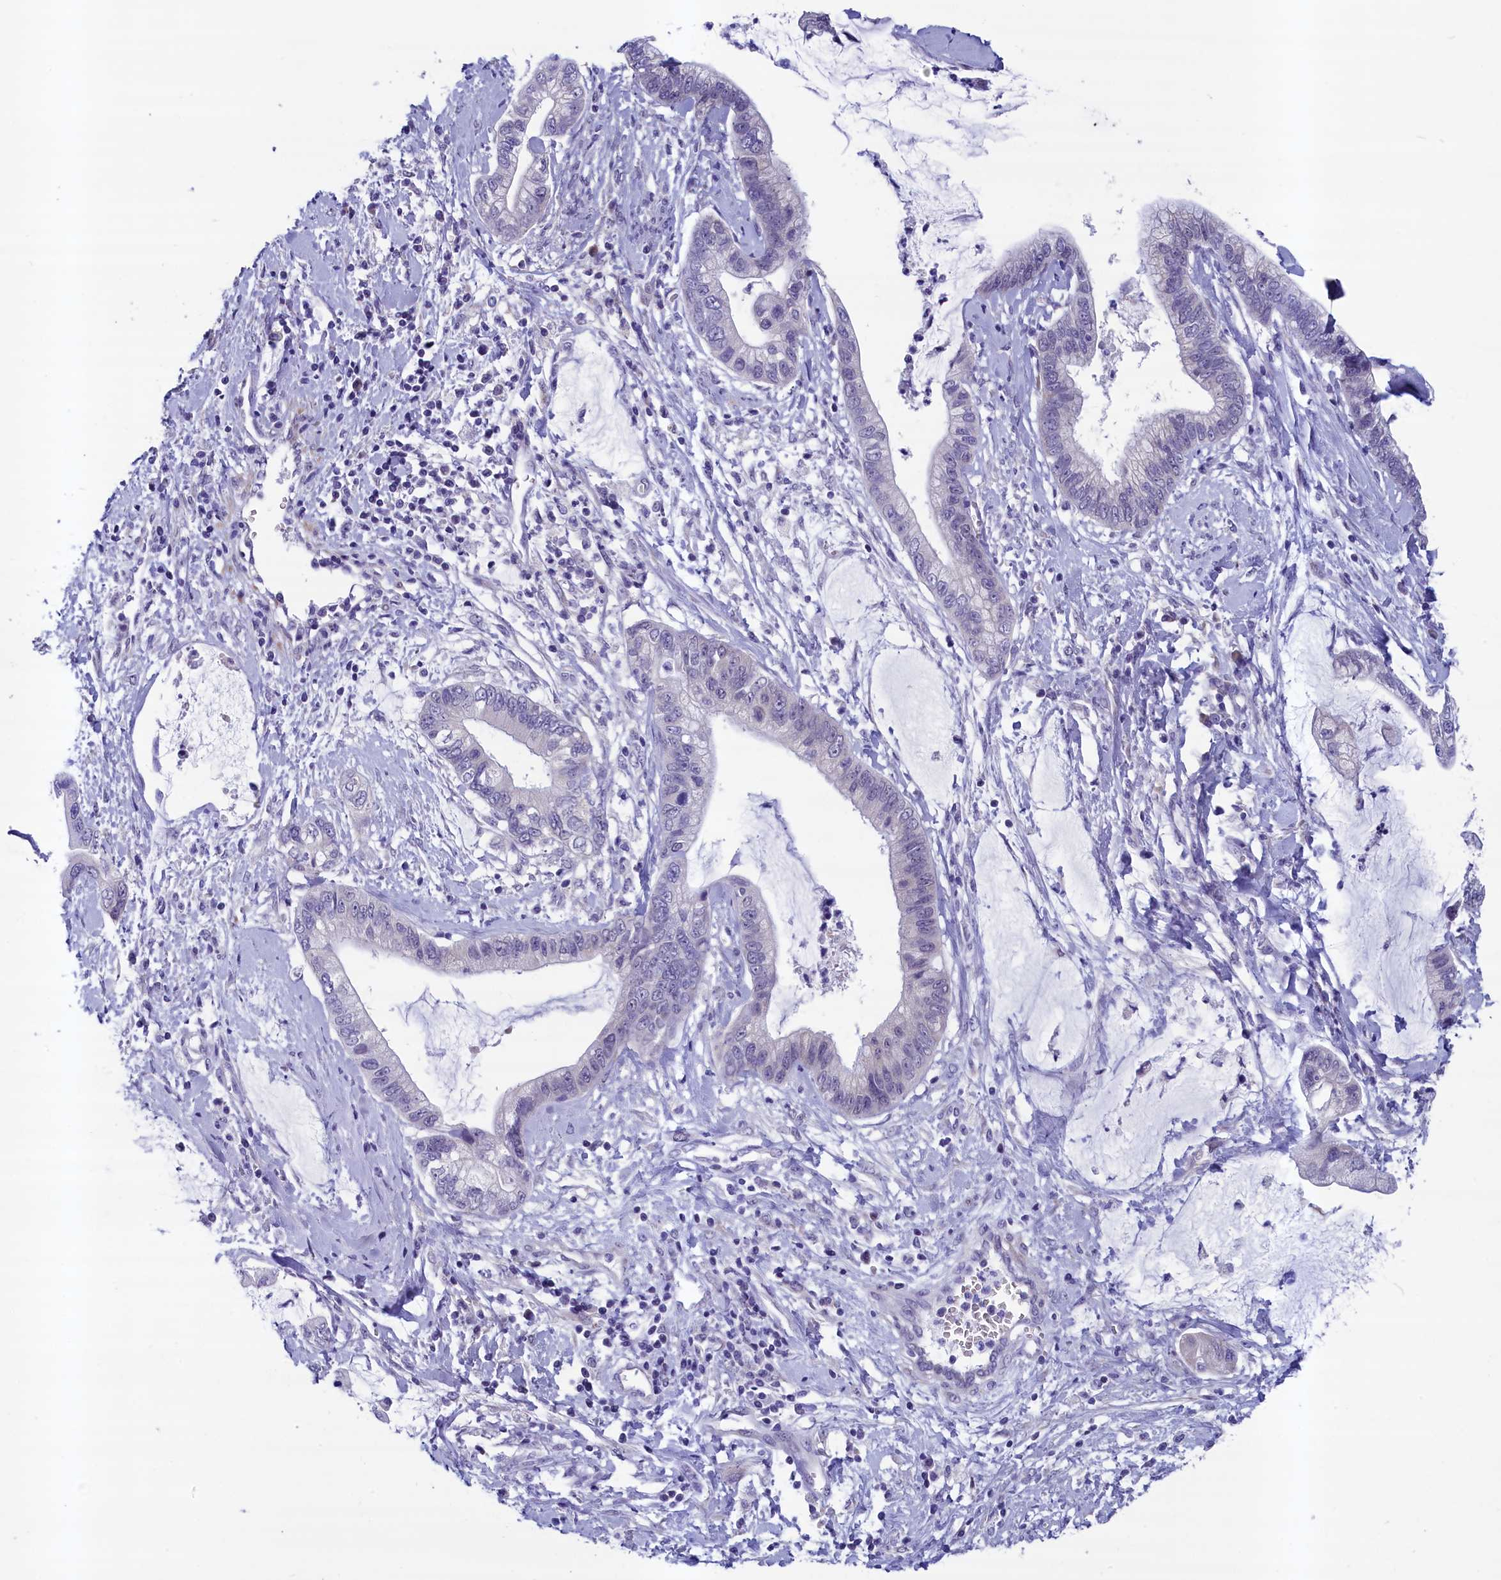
{"staining": {"intensity": "negative", "quantity": "none", "location": "none"}, "tissue": "cervical cancer", "cell_type": "Tumor cells", "image_type": "cancer", "snomed": [{"axis": "morphology", "description": "Adenocarcinoma, NOS"}, {"axis": "topography", "description": "Cervix"}], "caption": "Histopathology image shows no protein staining in tumor cells of cervical cancer (adenocarcinoma) tissue.", "gene": "SCD5", "patient": {"sex": "female", "age": 44}}